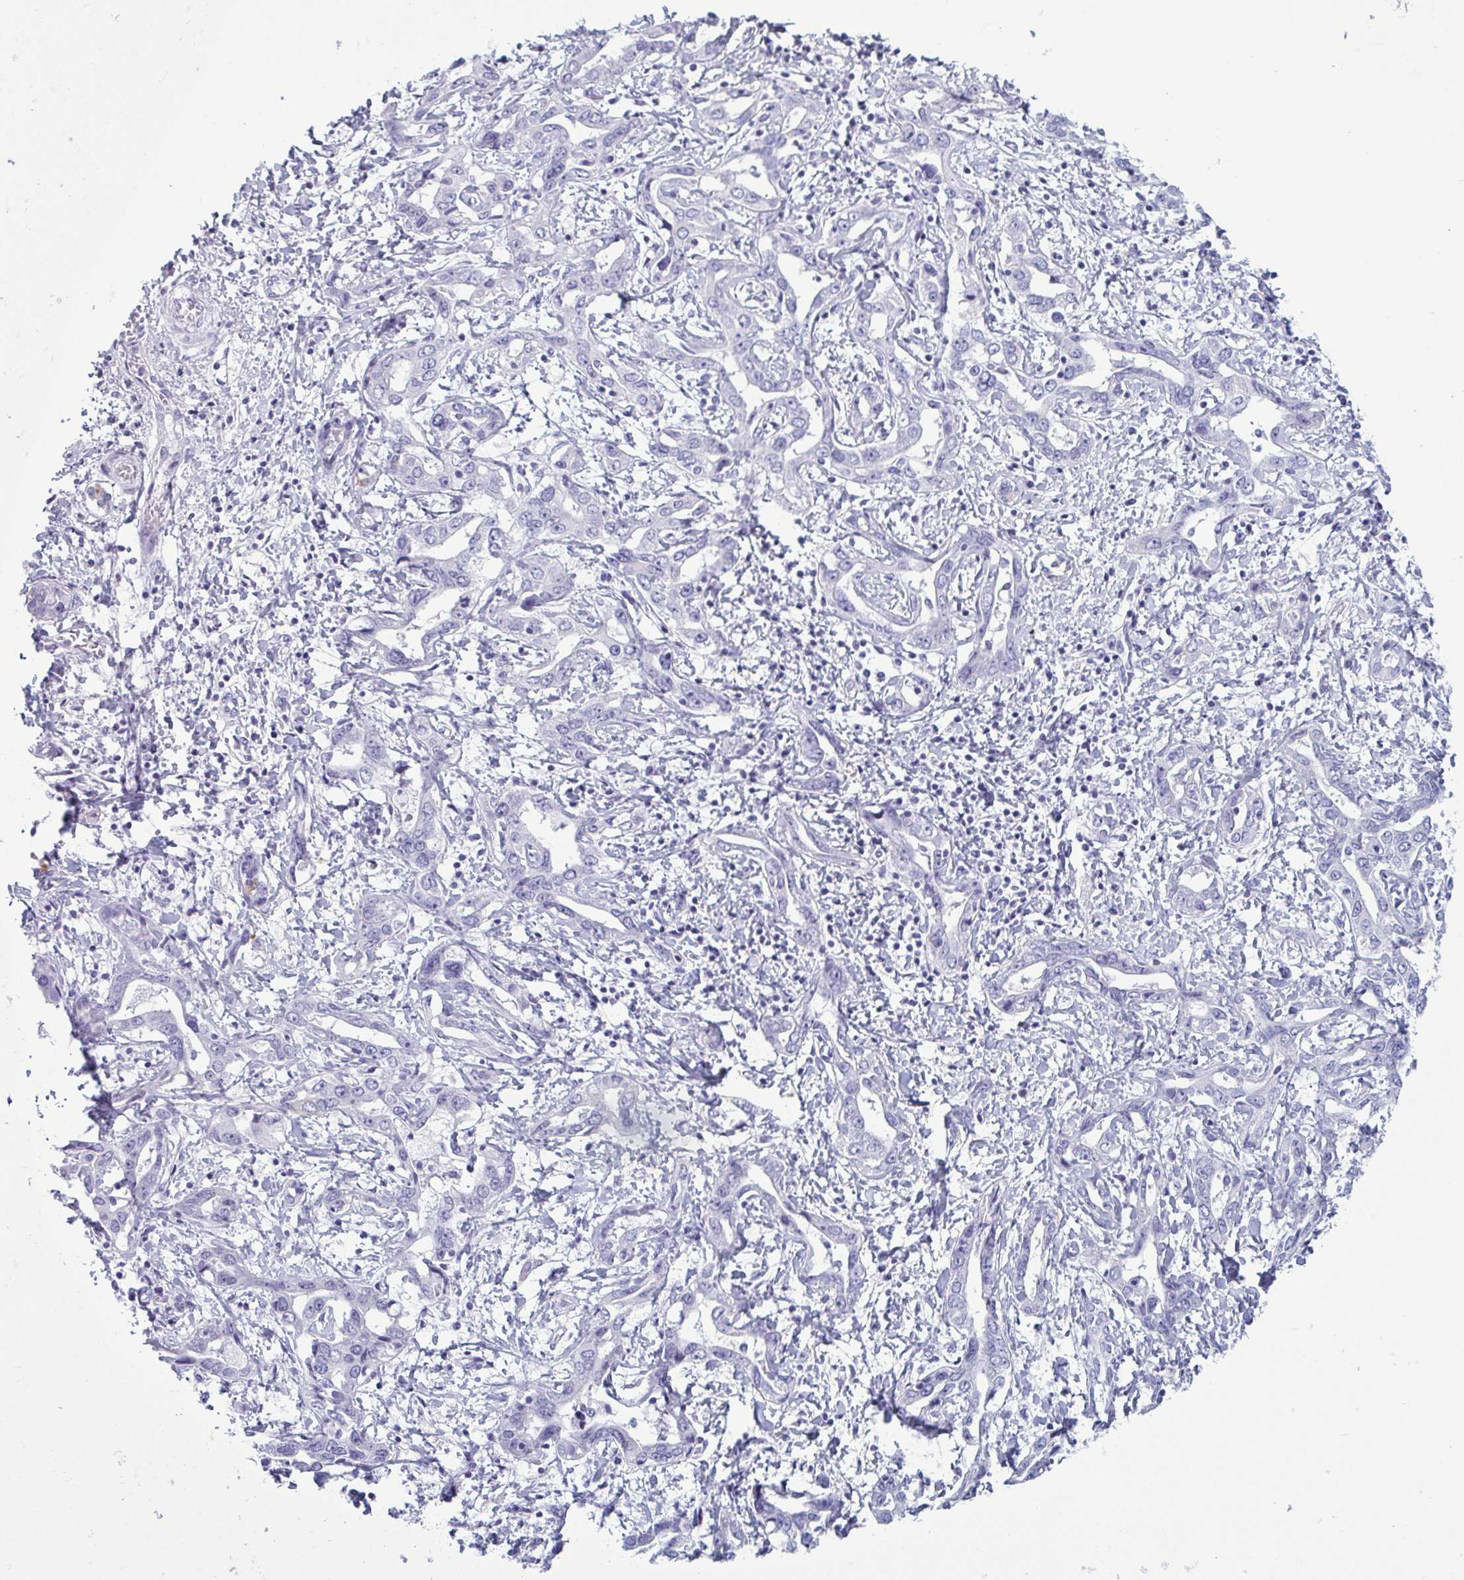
{"staining": {"intensity": "negative", "quantity": "none", "location": "none"}, "tissue": "liver cancer", "cell_type": "Tumor cells", "image_type": "cancer", "snomed": [{"axis": "morphology", "description": "Cholangiocarcinoma"}, {"axis": "topography", "description": "Liver"}], "caption": "IHC of liver cholangiocarcinoma shows no positivity in tumor cells. (Stains: DAB immunohistochemistry with hematoxylin counter stain, Microscopy: brightfield microscopy at high magnification).", "gene": "KRT10", "patient": {"sex": "male", "age": 59}}